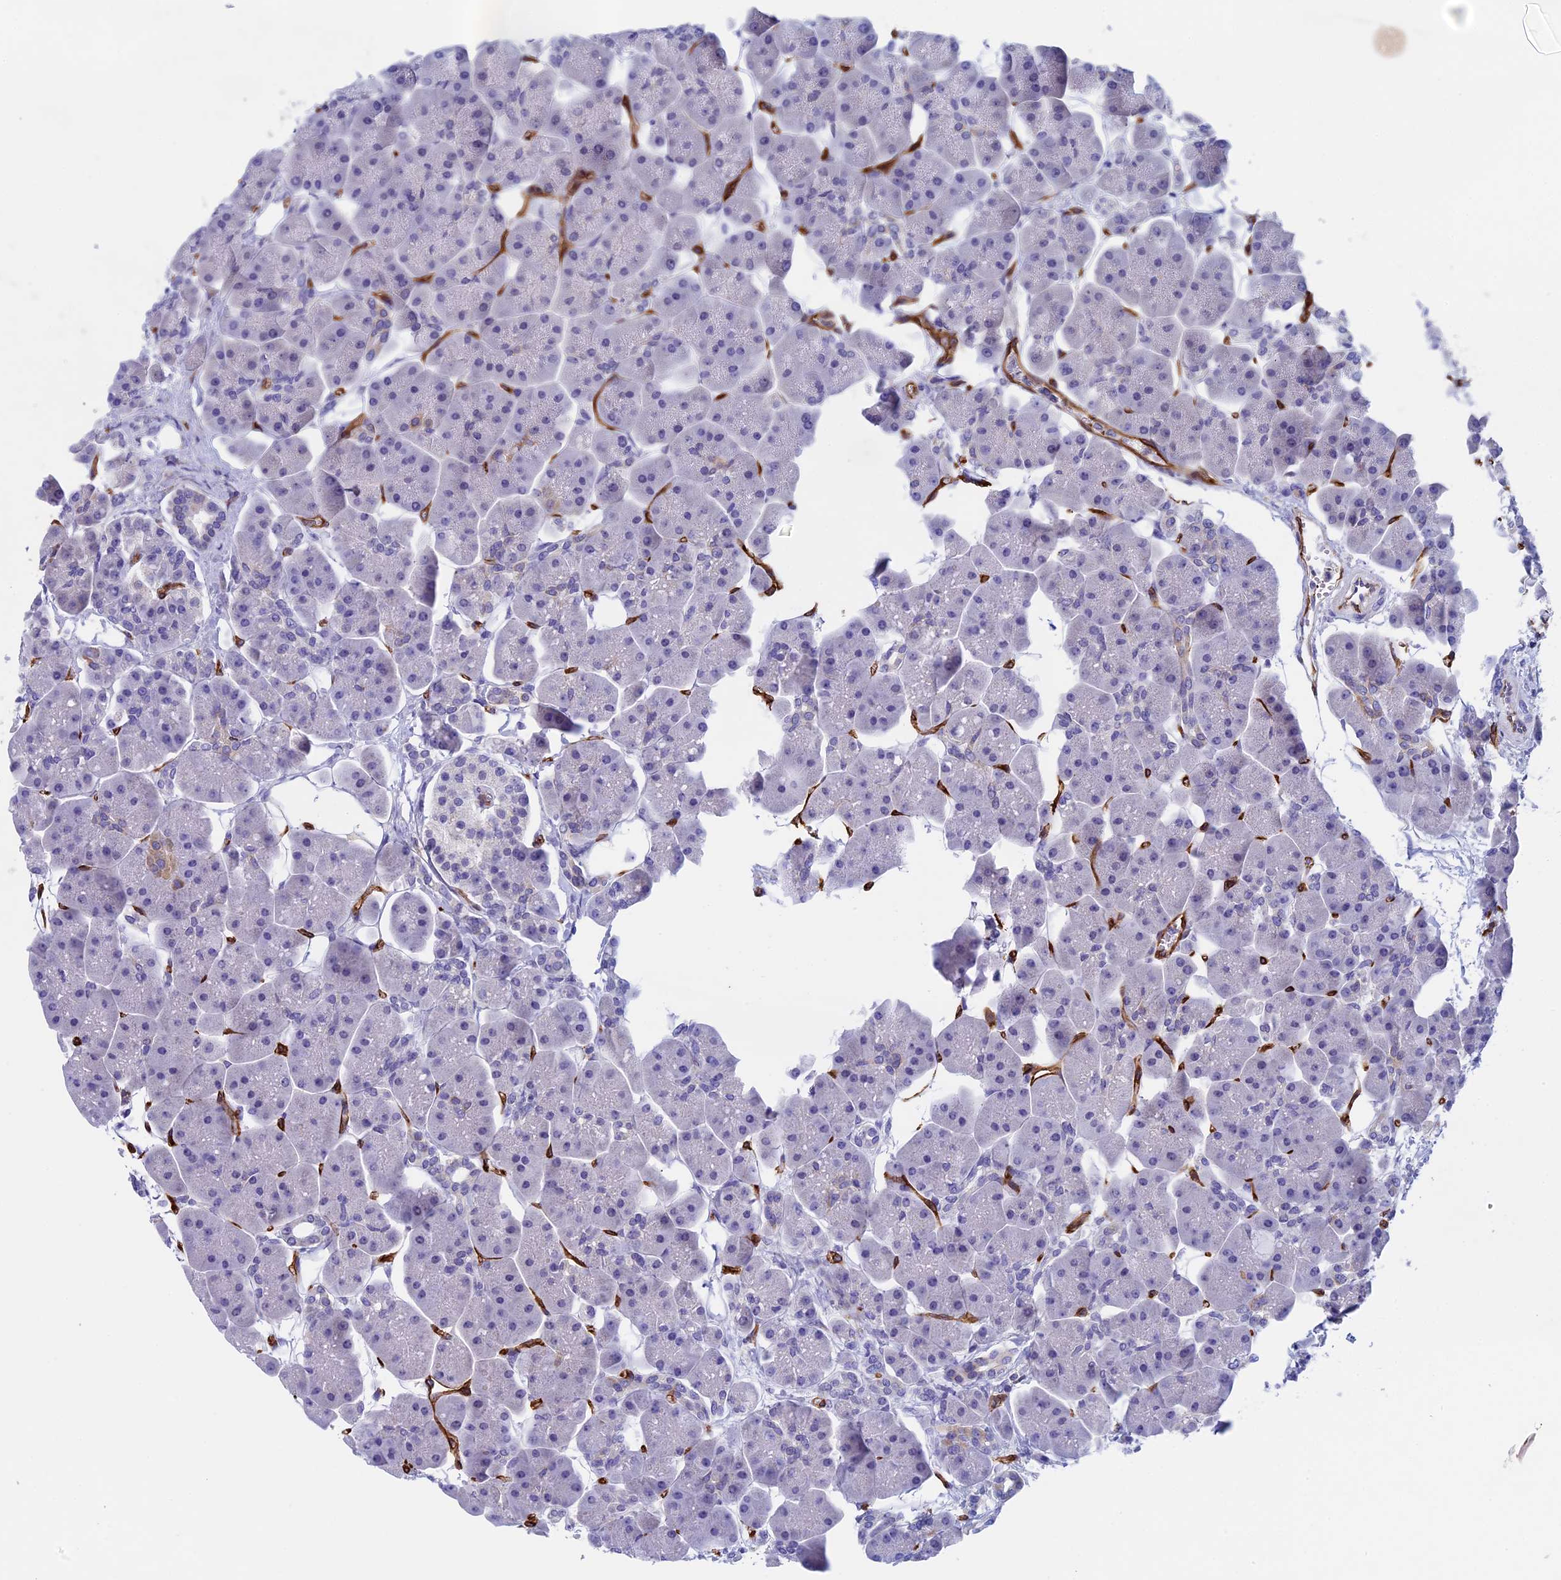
{"staining": {"intensity": "negative", "quantity": "none", "location": "none"}, "tissue": "pancreas", "cell_type": "Exocrine glandular cells", "image_type": "normal", "snomed": [{"axis": "morphology", "description": "Normal tissue, NOS"}, {"axis": "topography", "description": "Pancreas"}], "caption": "DAB (3,3'-diaminobenzidine) immunohistochemical staining of benign pancreas reveals no significant positivity in exocrine glandular cells.", "gene": "INSYN1", "patient": {"sex": "male", "age": 66}}